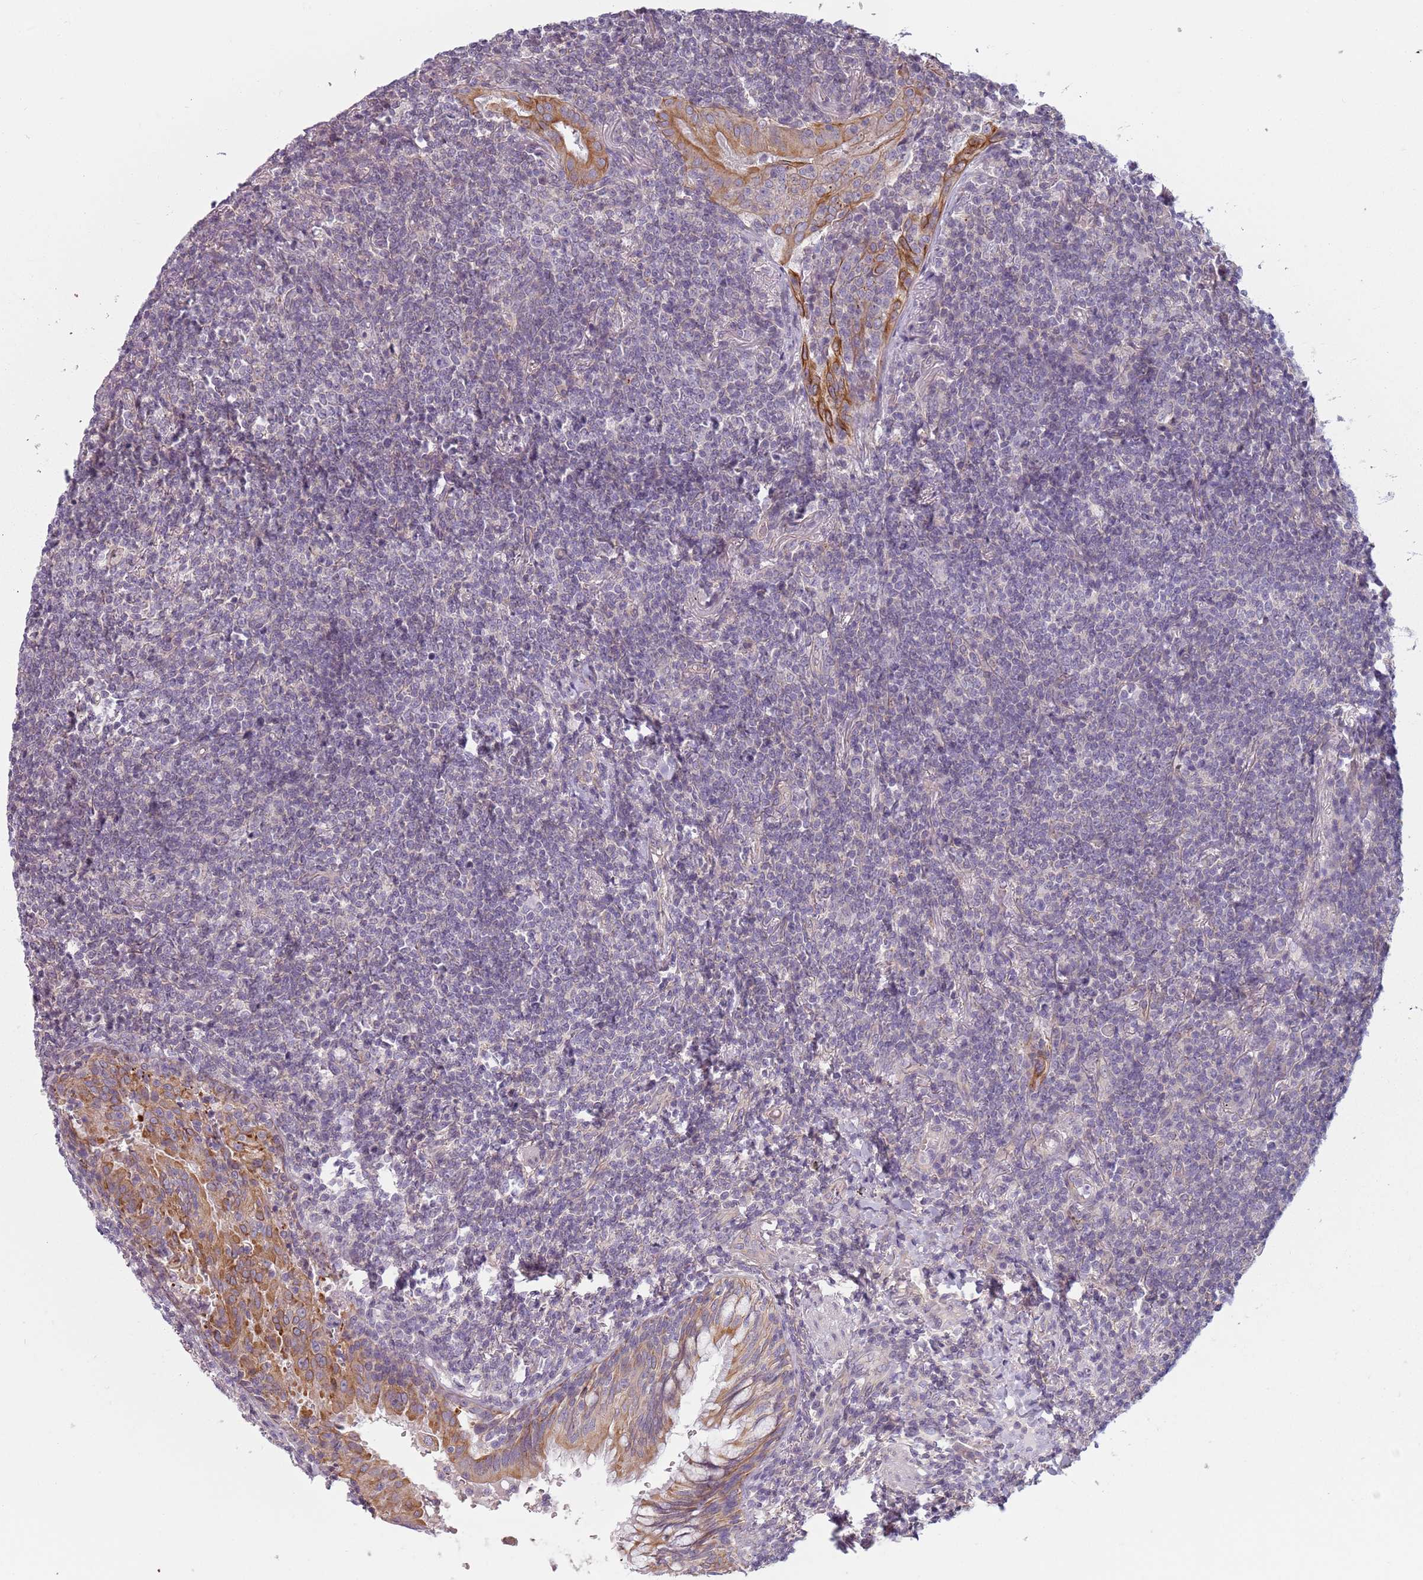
{"staining": {"intensity": "negative", "quantity": "none", "location": "none"}, "tissue": "lymphoma", "cell_type": "Tumor cells", "image_type": "cancer", "snomed": [{"axis": "morphology", "description": "Malignant lymphoma, non-Hodgkin's type, Low grade"}, {"axis": "topography", "description": "Lung"}], "caption": "Immunohistochemistry (IHC) micrograph of neoplastic tissue: lymphoma stained with DAB (3,3'-diaminobenzidine) demonstrates no significant protein expression in tumor cells.", "gene": "TLCD2", "patient": {"sex": "female", "age": 71}}